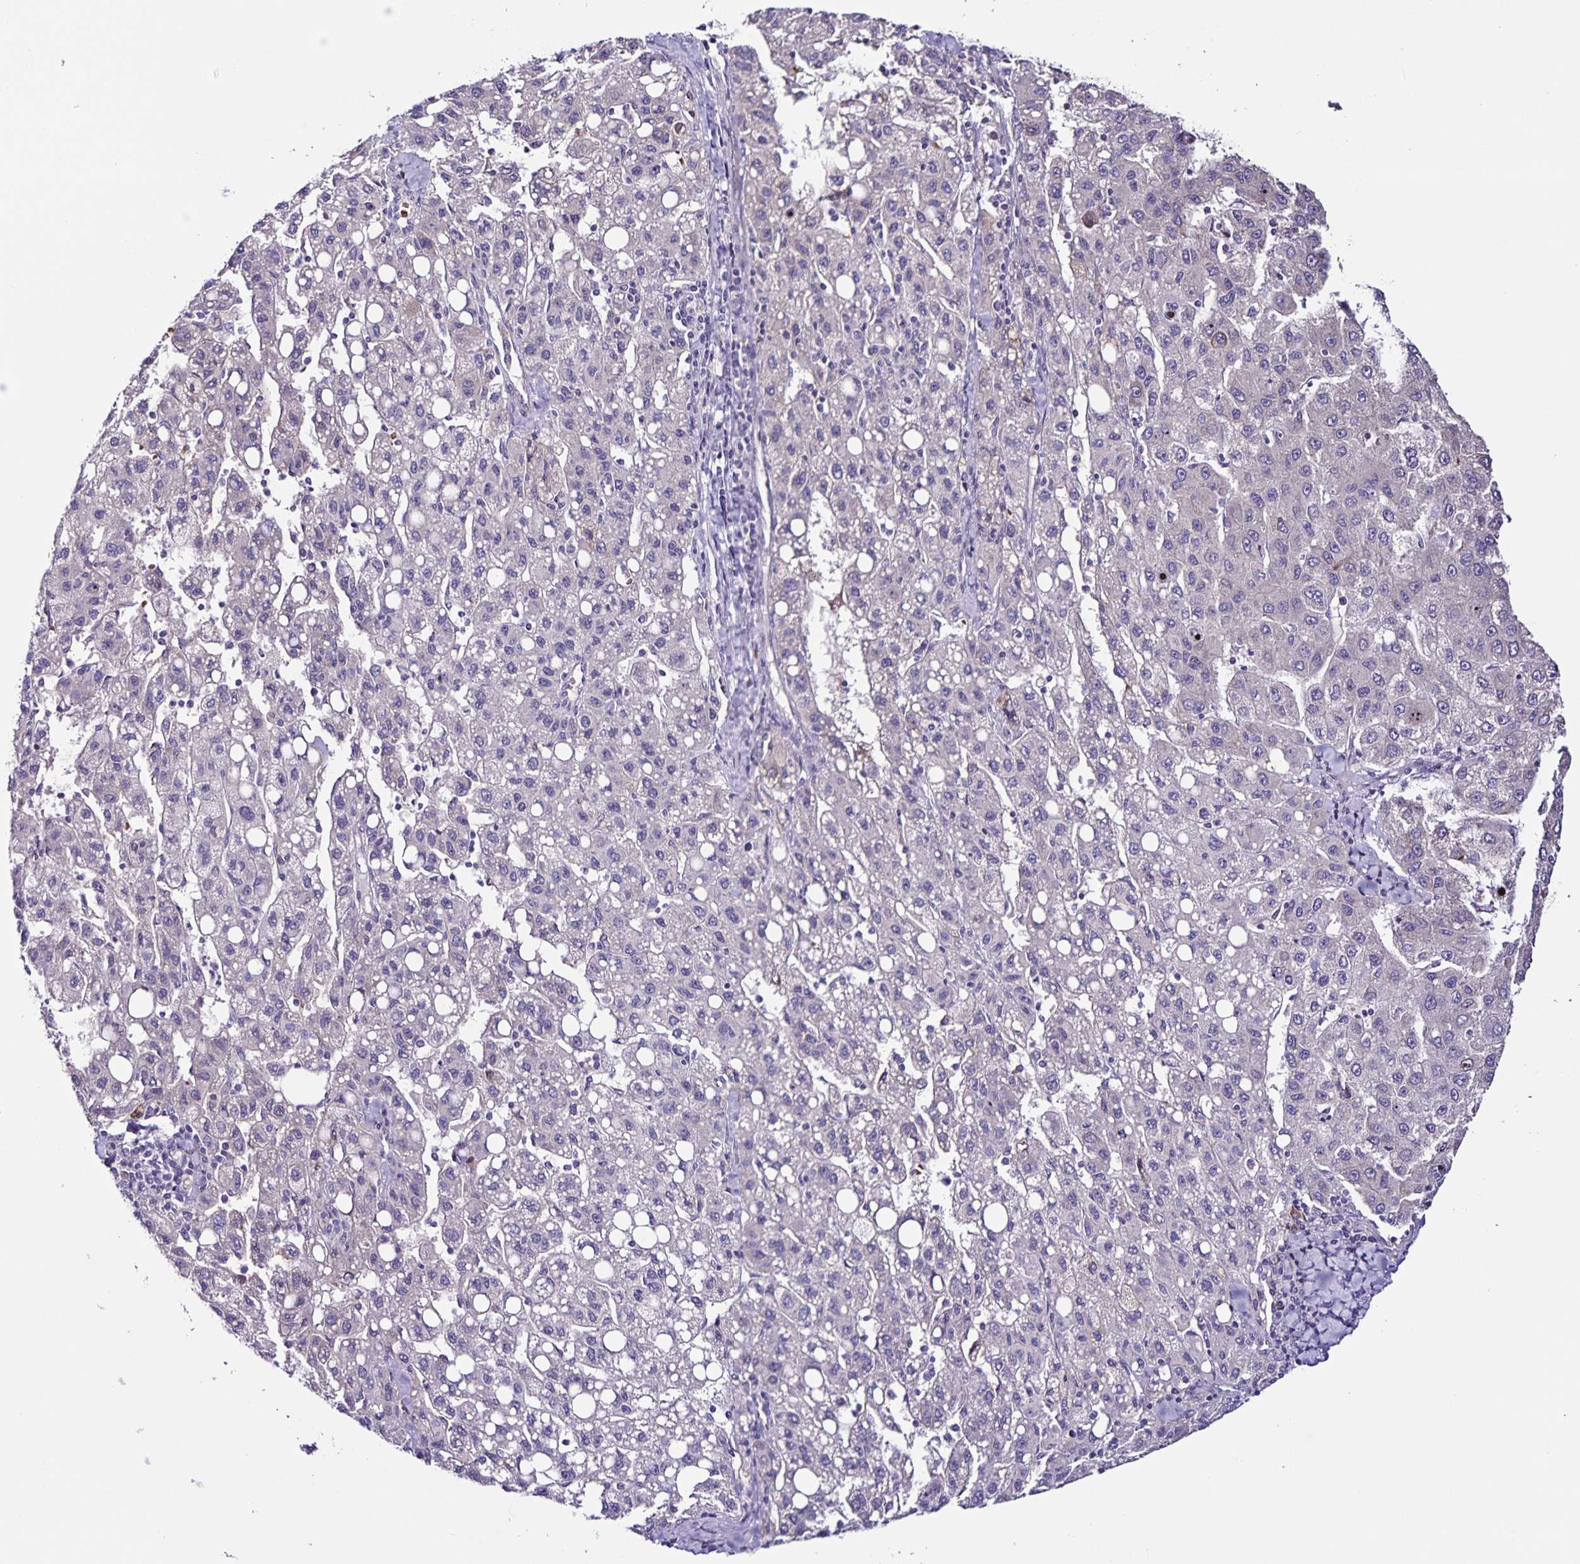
{"staining": {"intensity": "negative", "quantity": "none", "location": "none"}, "tissue": "liver cancer", "cell_type": "Tumor cells", "image_type": "cancer", "snomed": [{"axis": "morphology", "description": "Carcinoma, Hepatocellular, NOS"}, {"axis": "topography", "description": "Liver"}], "caption": "This histopathology image is of liver cancer stained with immunohistochemistry (IHC) to label a protein in brown with the nuclei are counter-stained blue. There is no staining in tumor cells.", "gene": "RNFT2", "patient": {"sex": "female", "age": 82}}